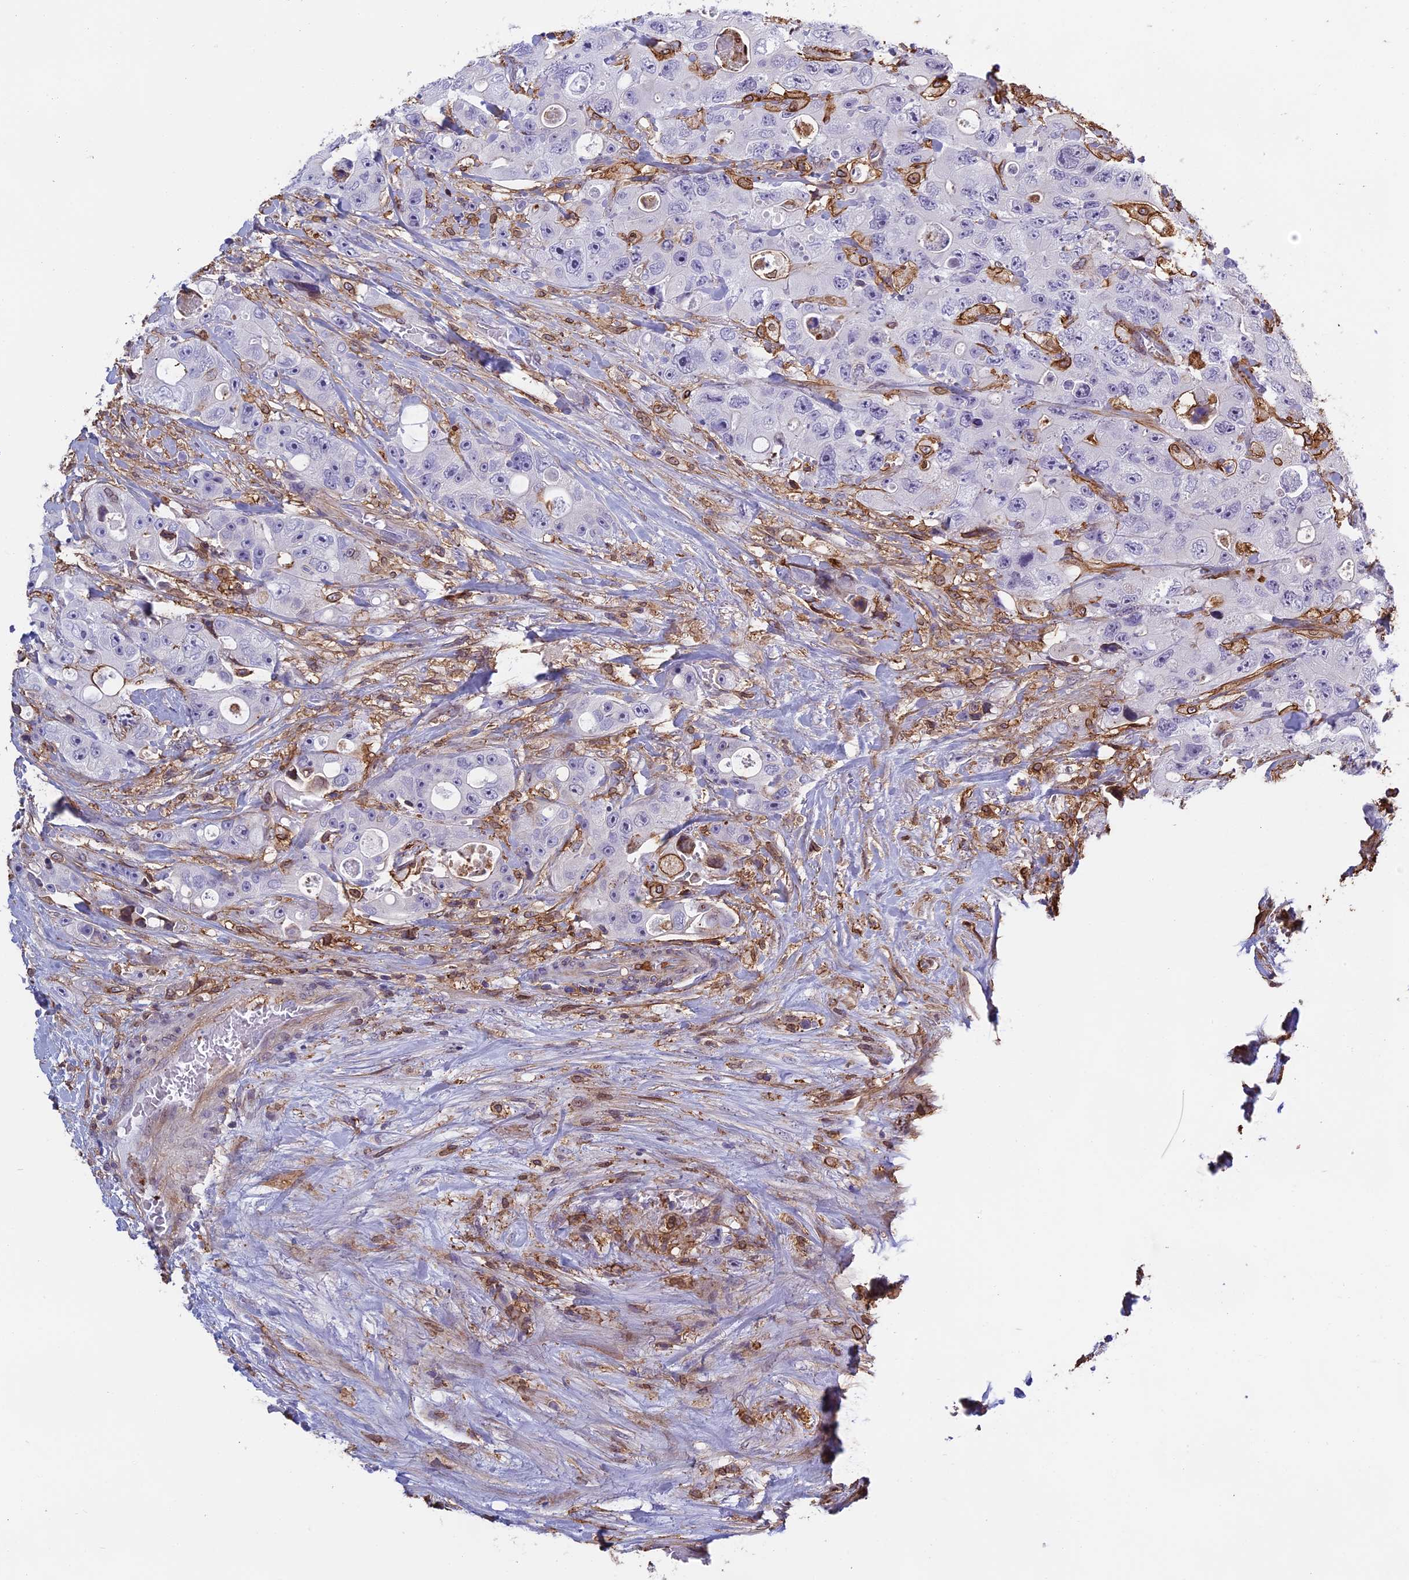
{"staining": {"intensity": "negative", "quantity": "none", "location": "none"}, "tissue": "colorectal cancer", "cell_type": "Tumor cells", "image_type": "cancer", "snomed": [{"axis": "morphology", "description": "Adenocarcinoma, NOS"}, {"axis": "topography", "description": "Colon"}], "caption": "Histopathology image shows no protein positivity in tumor cells of colorectal adenocarcinoma tissue.", "gene": "TMEM255B", "patient": {"sex": "female", "age": 46}}